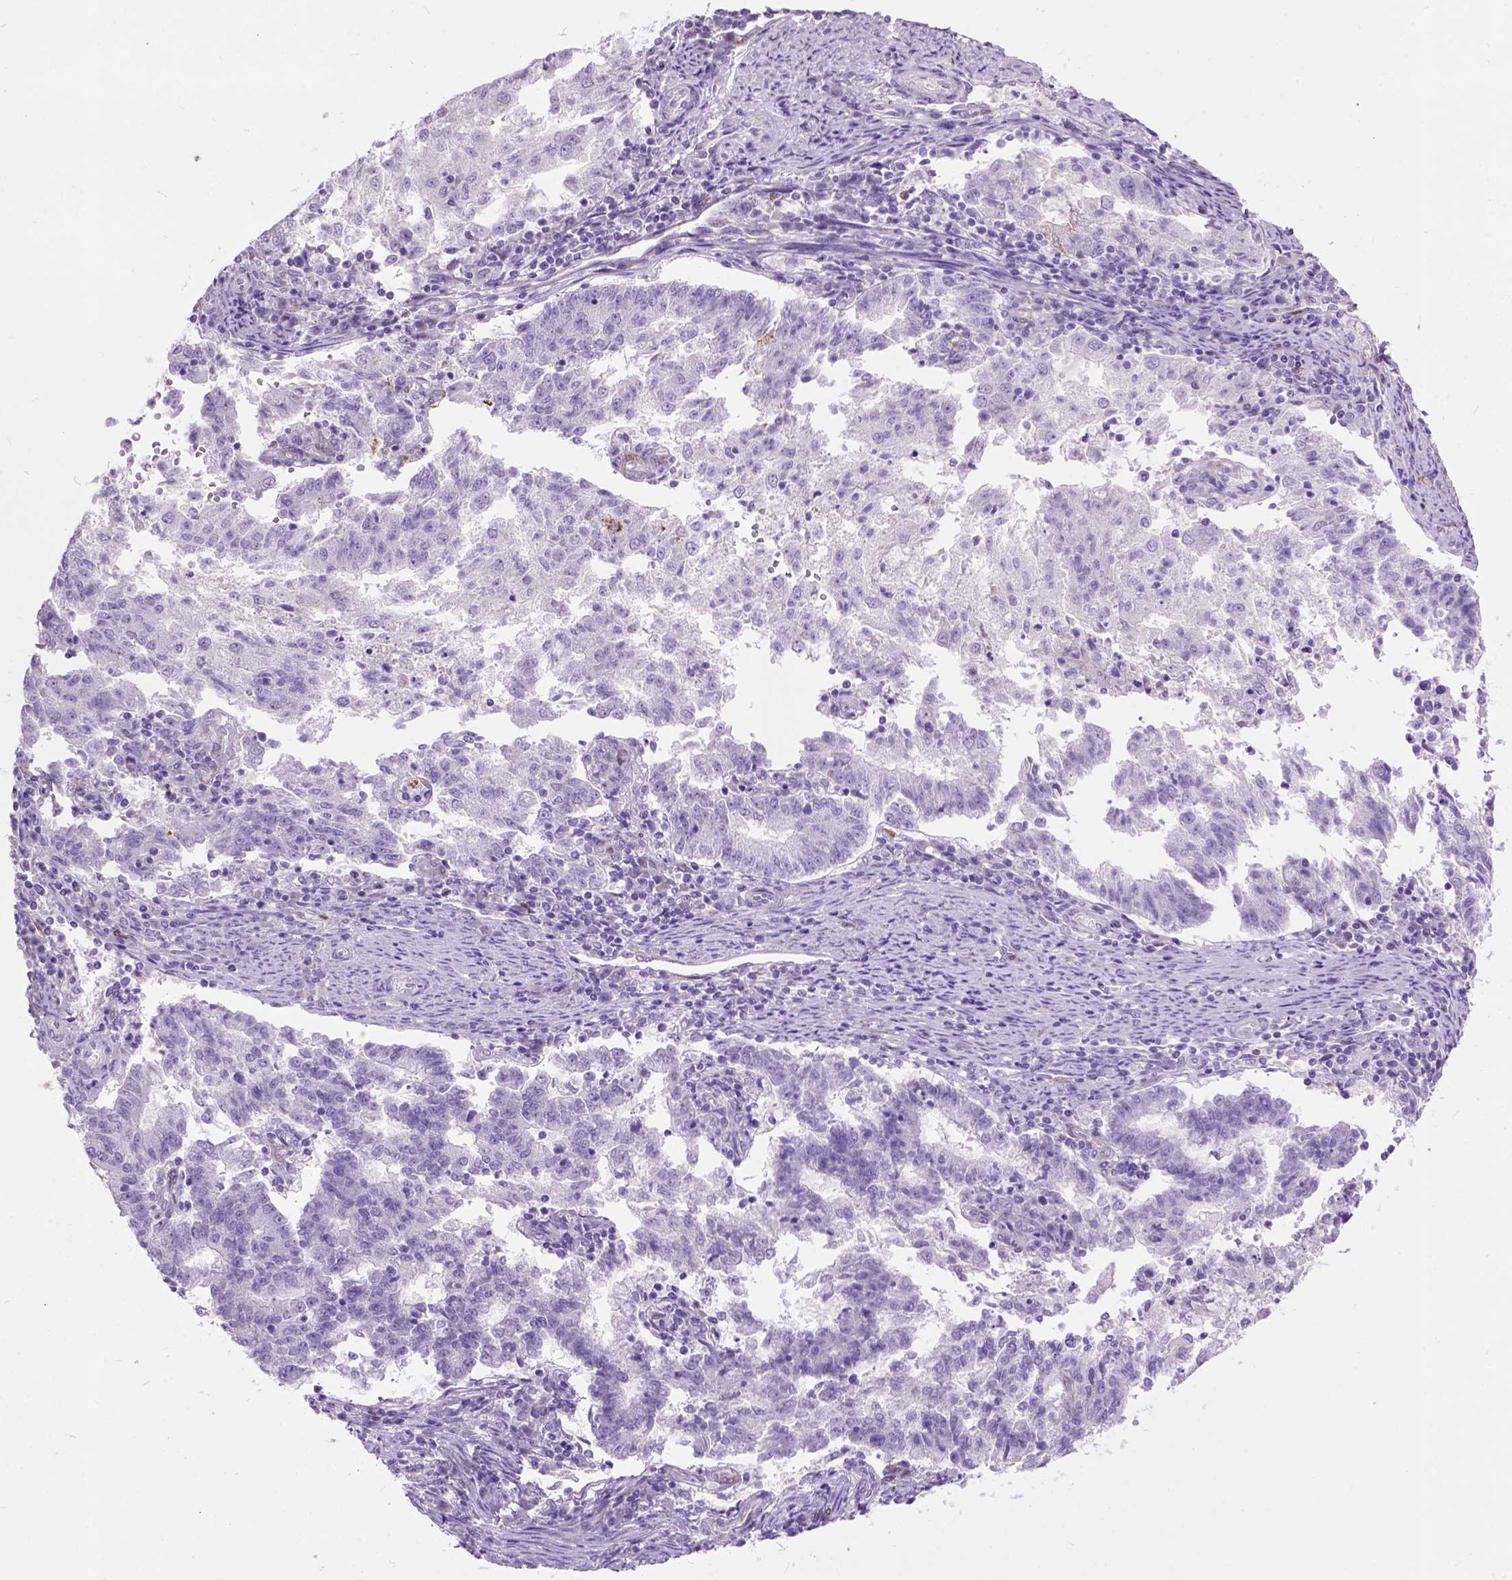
{"staining": {"intensity": "negative", "quantity": "none", "location": "none"}, "tissue": "endometrial cancer", "cell_type": "Tumor cells", "image_type": "cancer", "snomed": [{"axis": "morphology", "description": "Adenocarcinoma, NOS"}, {"axis": "topography", "description": "Endometrium"}], "caption": "Photomicrograph shows no significant protein positivity in tumor cells of endometrial cancer.", "gene": "MAPT", "patient": {"sex": "female", "age": 82}}